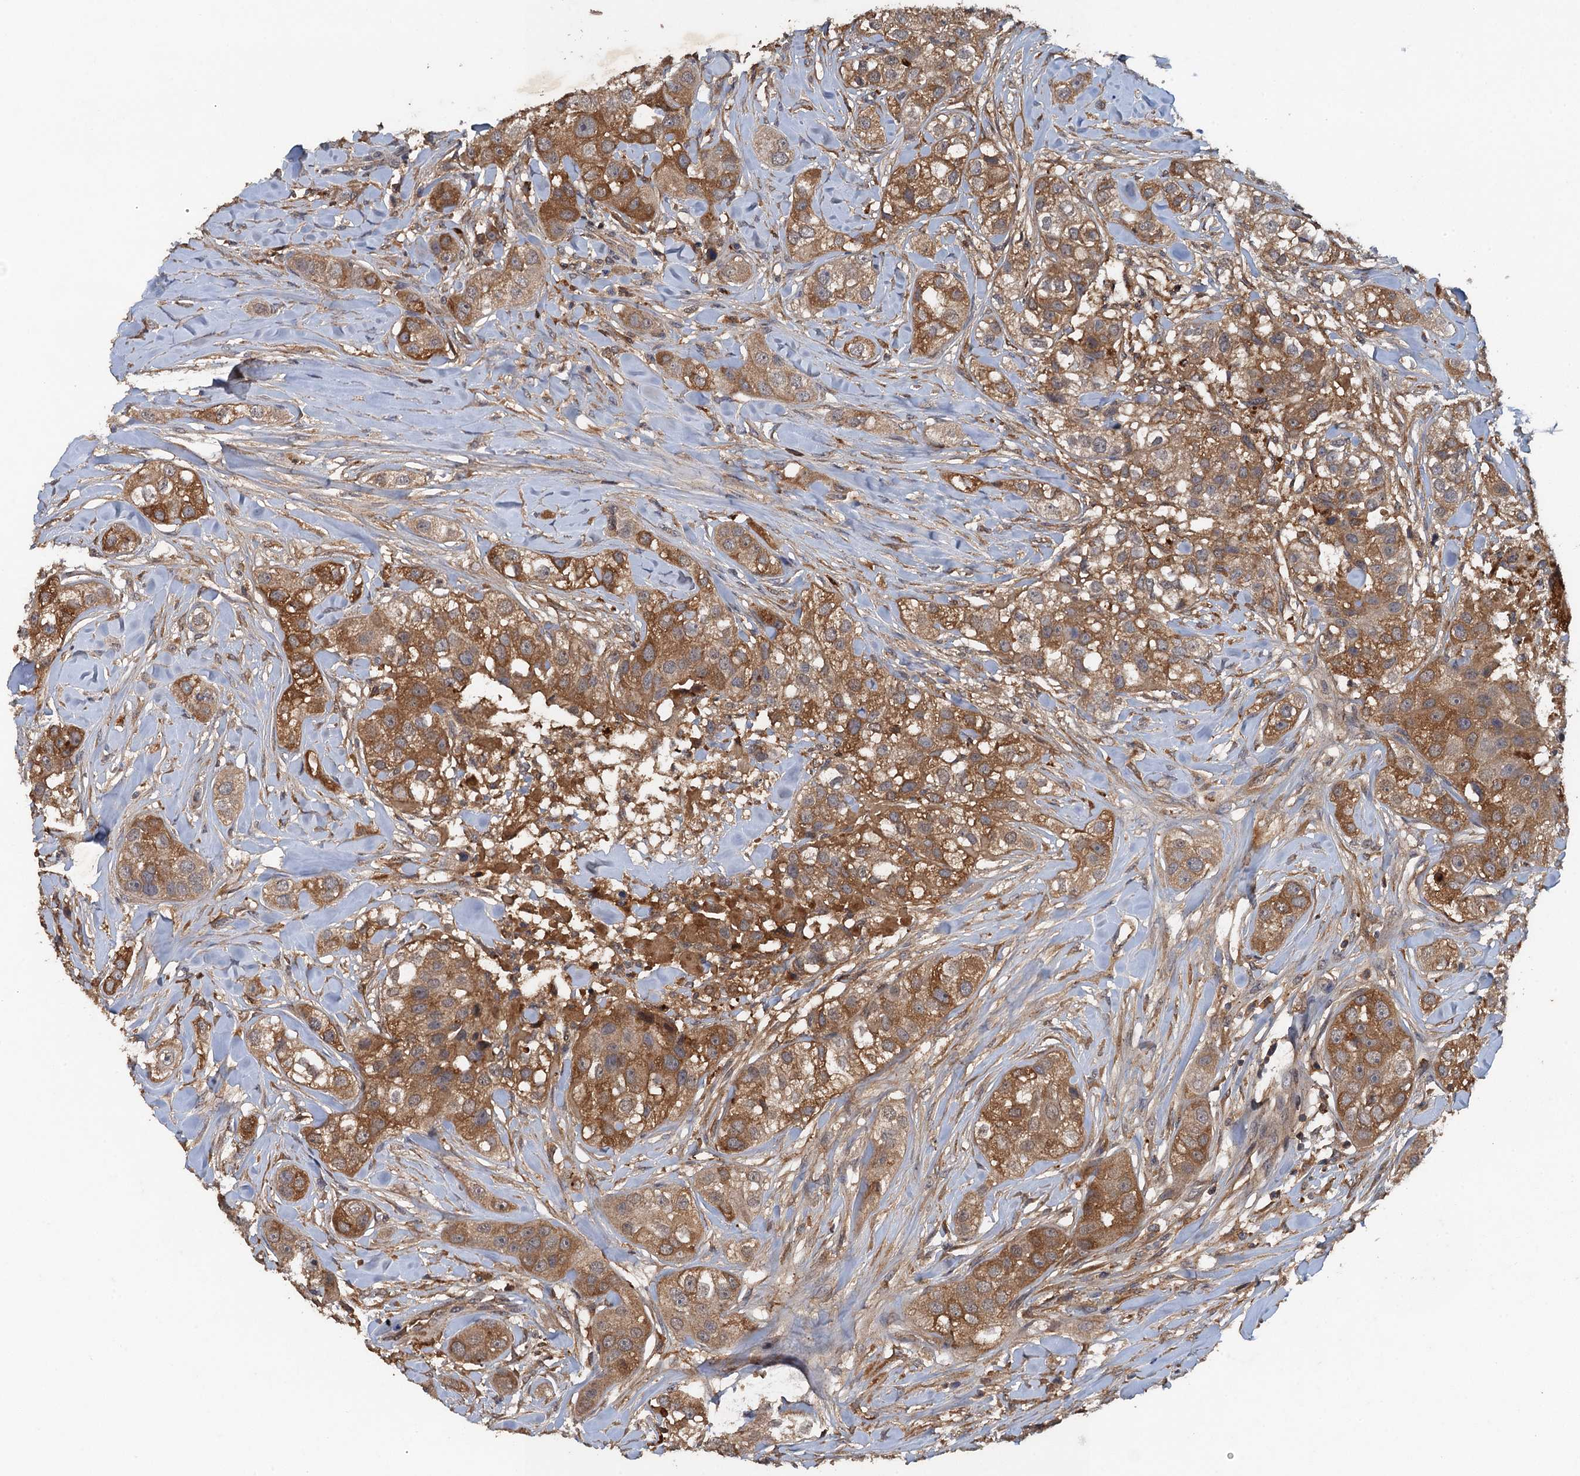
{"staining": {"intensity": "moderate", "quantity": ">75%", "location": "cytoplasmic/membranous"}, "tissue": "head and neck cancer", "cell_type": "Tumor cells", "image_type": "cancer", "snomed": [{"axis": "morphology", "description": "Normal tissue, NOS"}, {"axis": "morphology", "description": "Squamous cell carcinoma, NOS"}, {"axis": "topography", "description": "Skeletal muscle"}, {"axis": "topography", "description": "Head-Neck"}], "caption": "This photomicrograph reveals head and neck cancer stained with IHC to label a protein in brown. The cytoplasmic/membranous of tumor cells show moderate positivity for the protein. Nuclei are counter-stained blue.", "gene": "HAPLN3", "patient": {"sex": "male", "age": 51}}